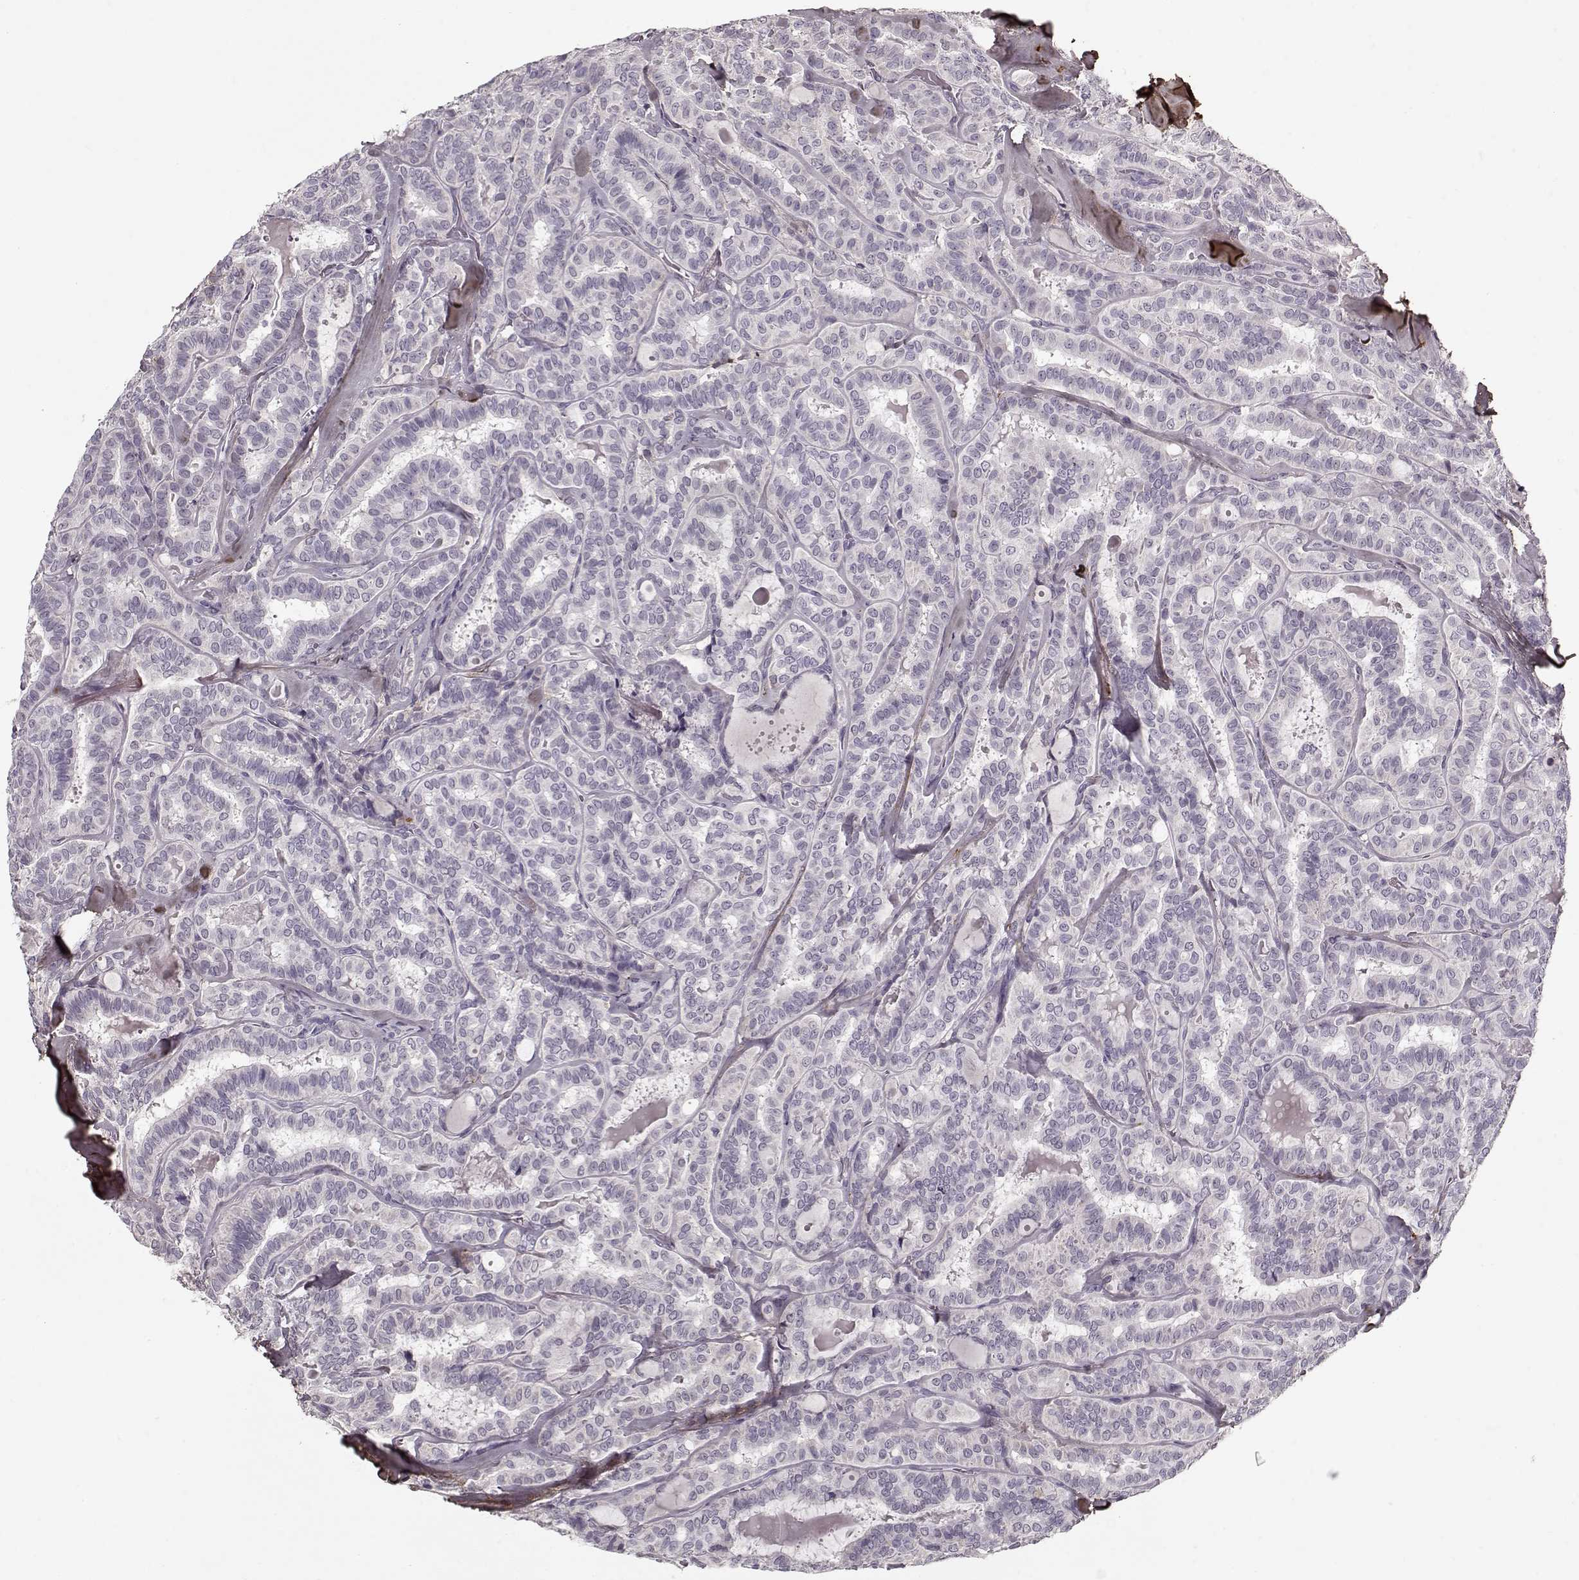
{"staining": {"intensity": "negative", "quantity": "none", "location": "none"}, "tissue": "thyroid cancer", "cell_type": "Tumor cells", "image_type": "cancer", "snomed": [{"axis": "morphology", "description": "Papillary adenocarcinoma, NOS"}, {"axis": "topography", "description": "Thyroid gland"}], "caption": "Immunohistochemical staining of thyroid papillary adenocarcinoma displays no significant staining in tumor cells.", "gene": "LUM", "patient": {"sex": "female", "age": 39}}